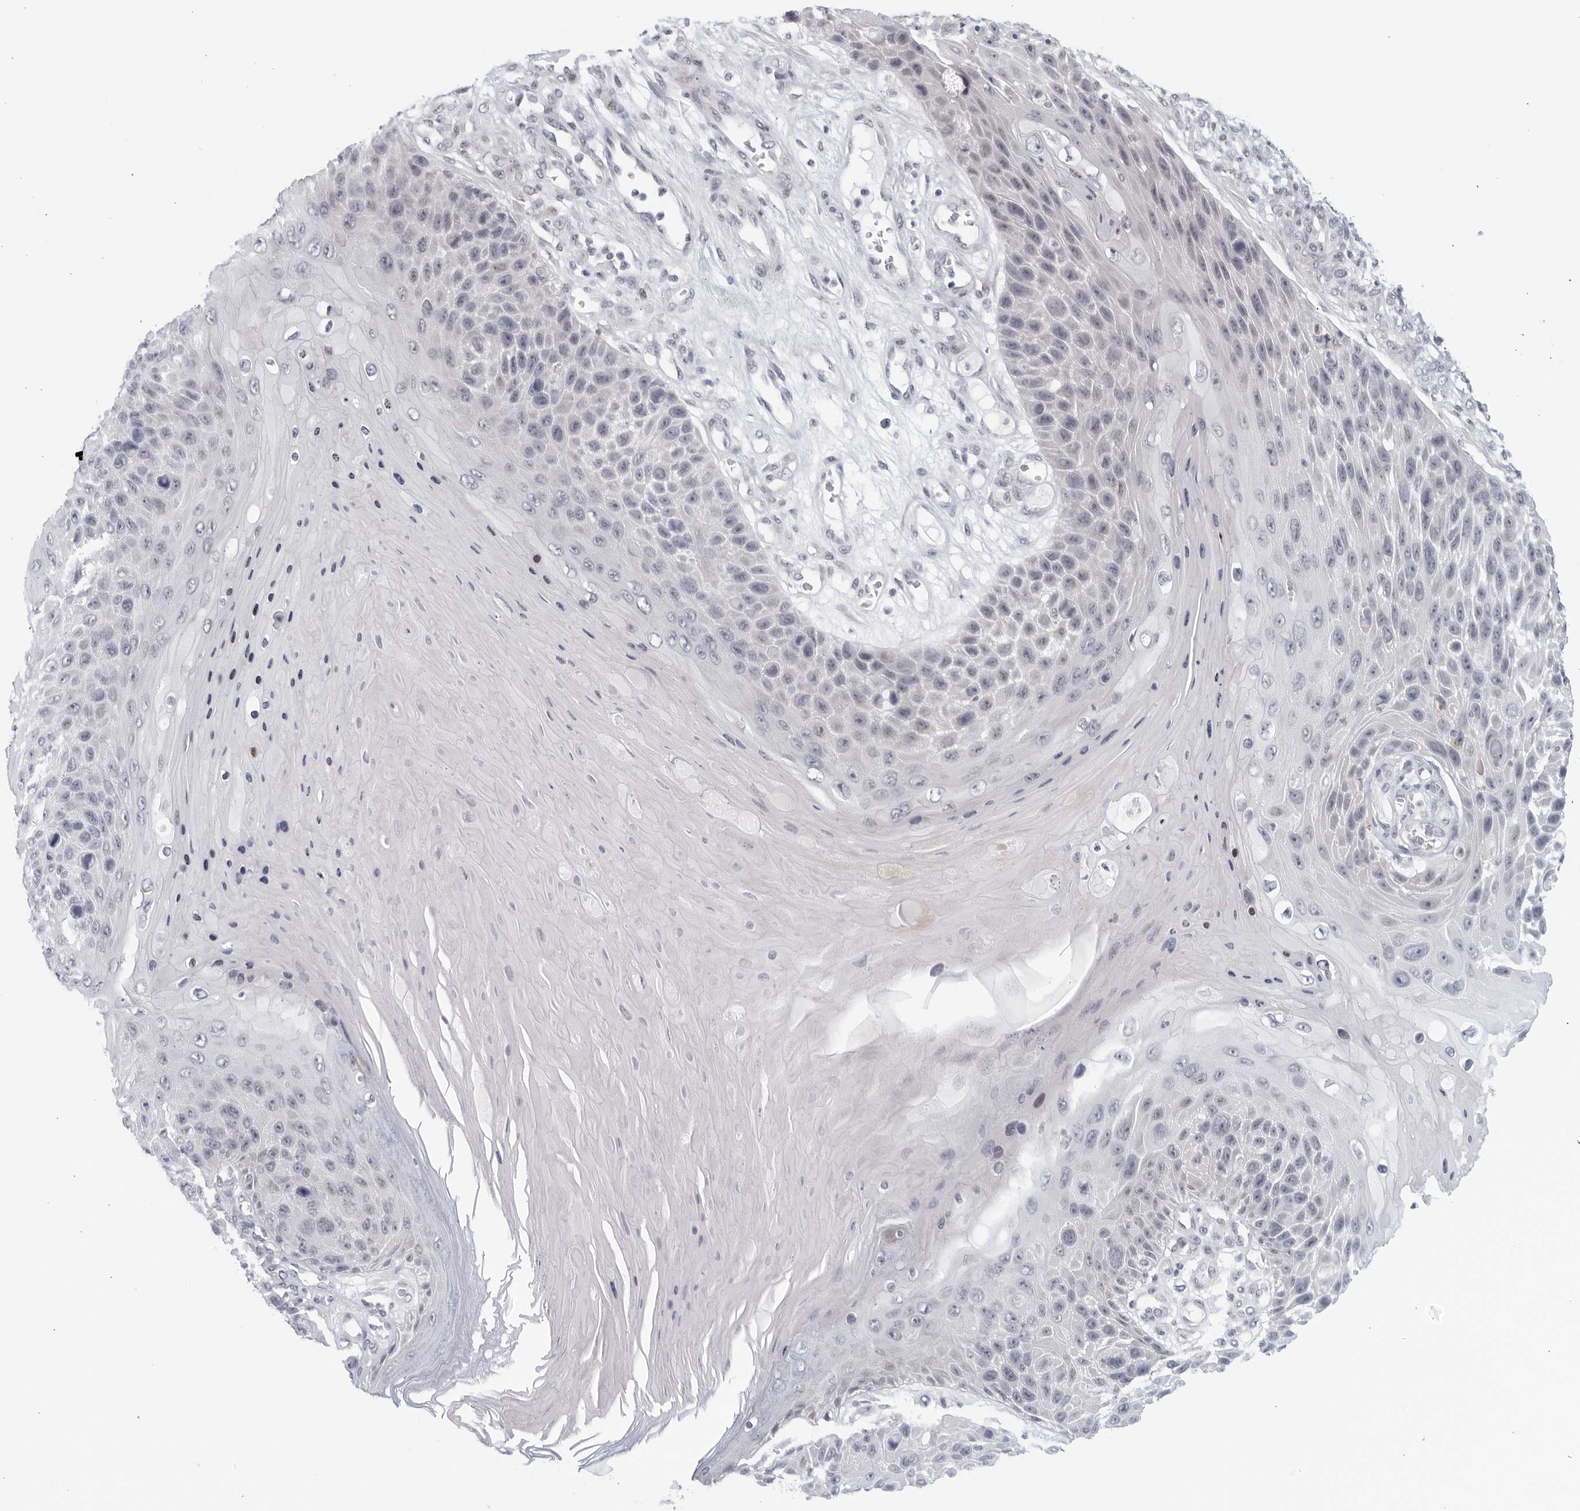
{"staining": {"intensity": "negative", "quantity": "none", "location": "none"}, "tissue": "skin cancer", "cell_type": "Tumor cells", "image_type": "cancer", "snomed": [{"axis": "morphology", "description": "Squamous cell carcinoma, NOS"}, {"axis": "topography", "description": "Skin"}], "caption": "Skin squamous cell carcinoma stained for a protein using IHC reveals no staining tumor cells.", "gene": "WDTC1", "patient": {"sex": "female", "age": 88}}